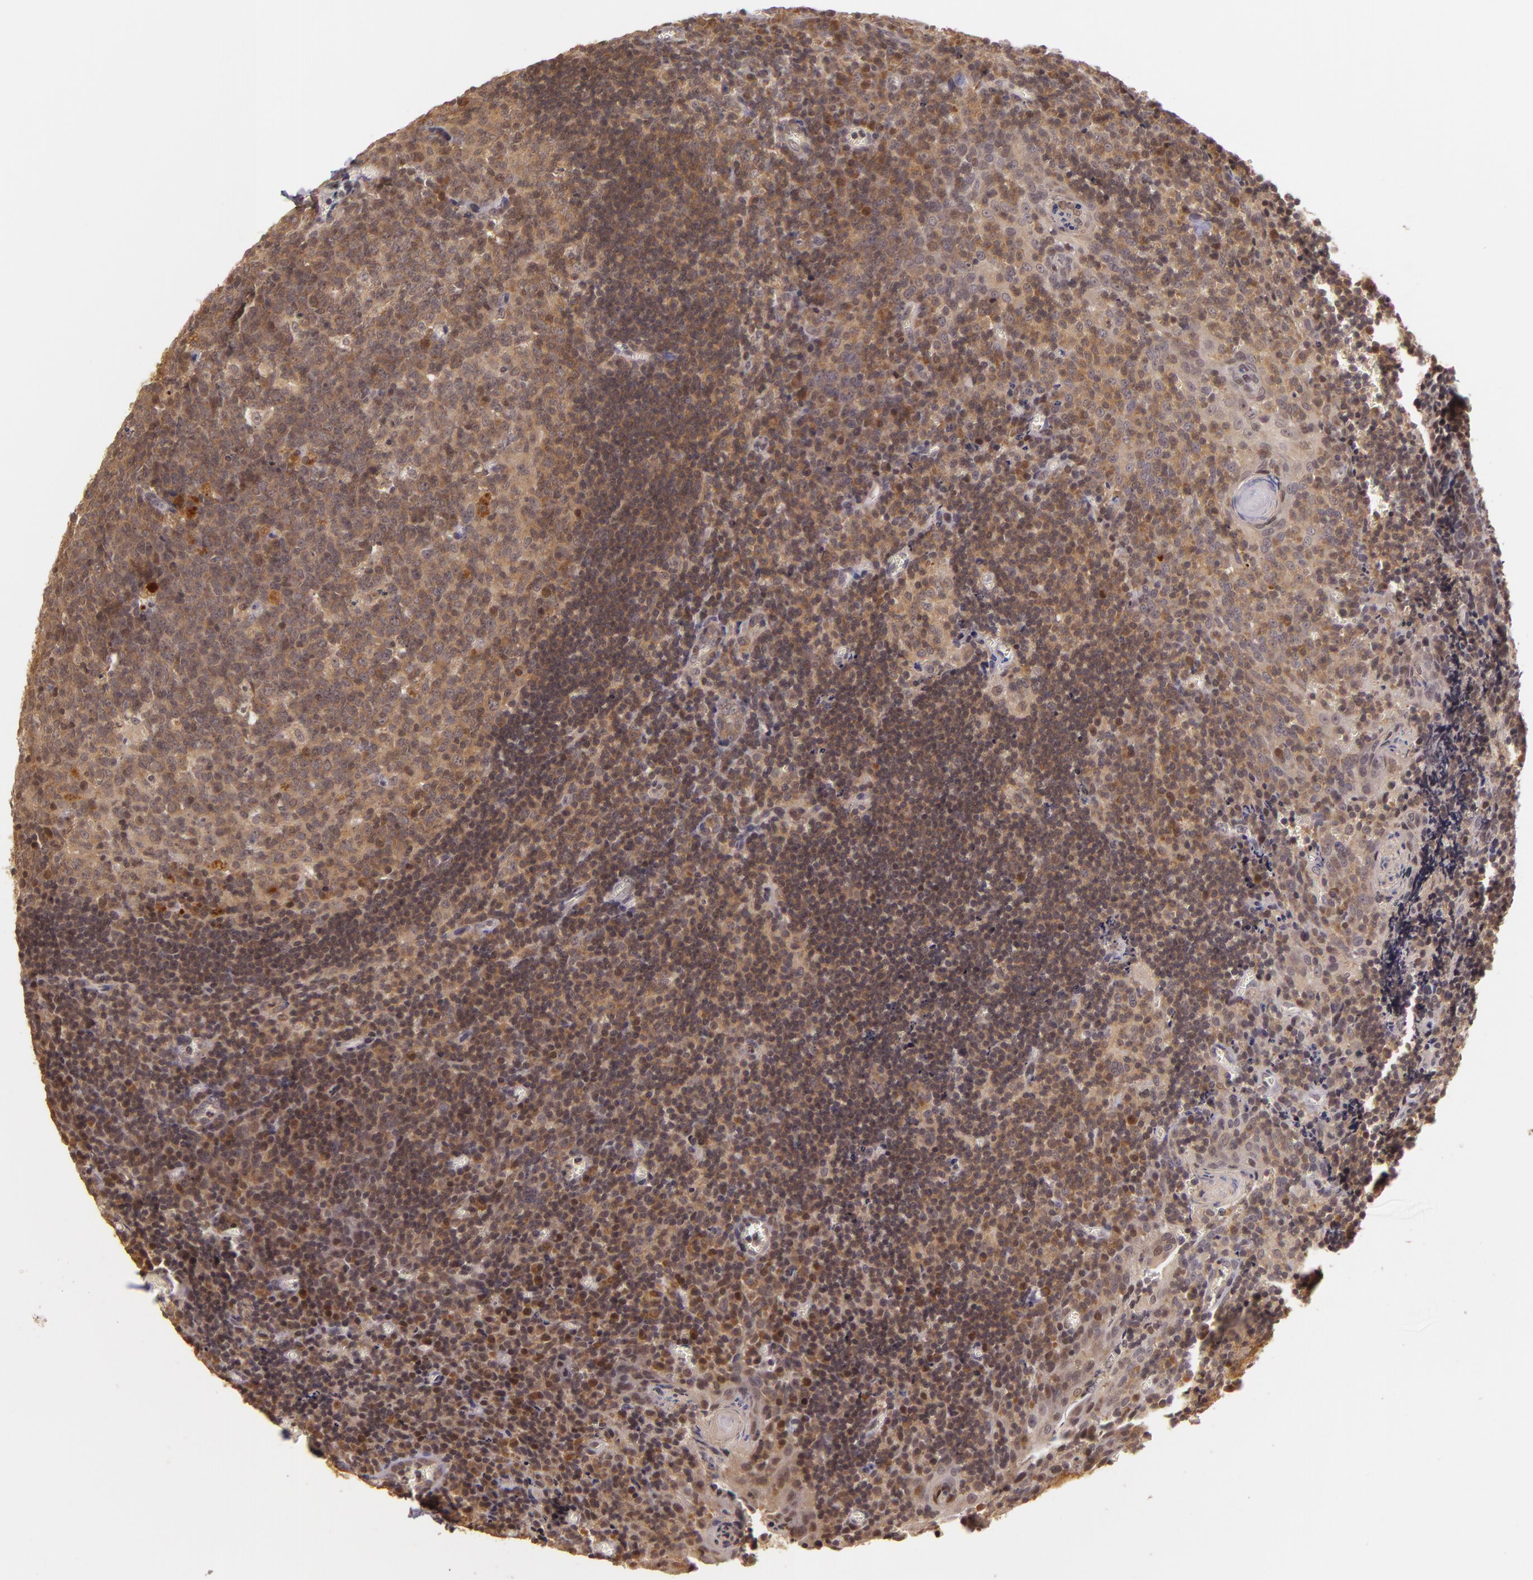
{"staining": {"intensity": "moderate", "quantity": ">75%", "location": "cytoplasmic/membranous"}, "tissue": "tonsil", "cell_type": "Germinal center cells", "image_type": "normal", "snomed": [{"axis": "morphology", "description": "Normal tissue, NOS"}, {"axis": "topography", "description": "Tonsil"}], "caption": "Protein expression analysis of unremarkable tonsil shows moderate cytoplasmic/membranous staining in approximately >75% of germinal center cells. (Brightfield microscopy of DAB IHC at high magnification).", "gene": "TXNRD2", "patient": {"sex": "male", "age": 20}}